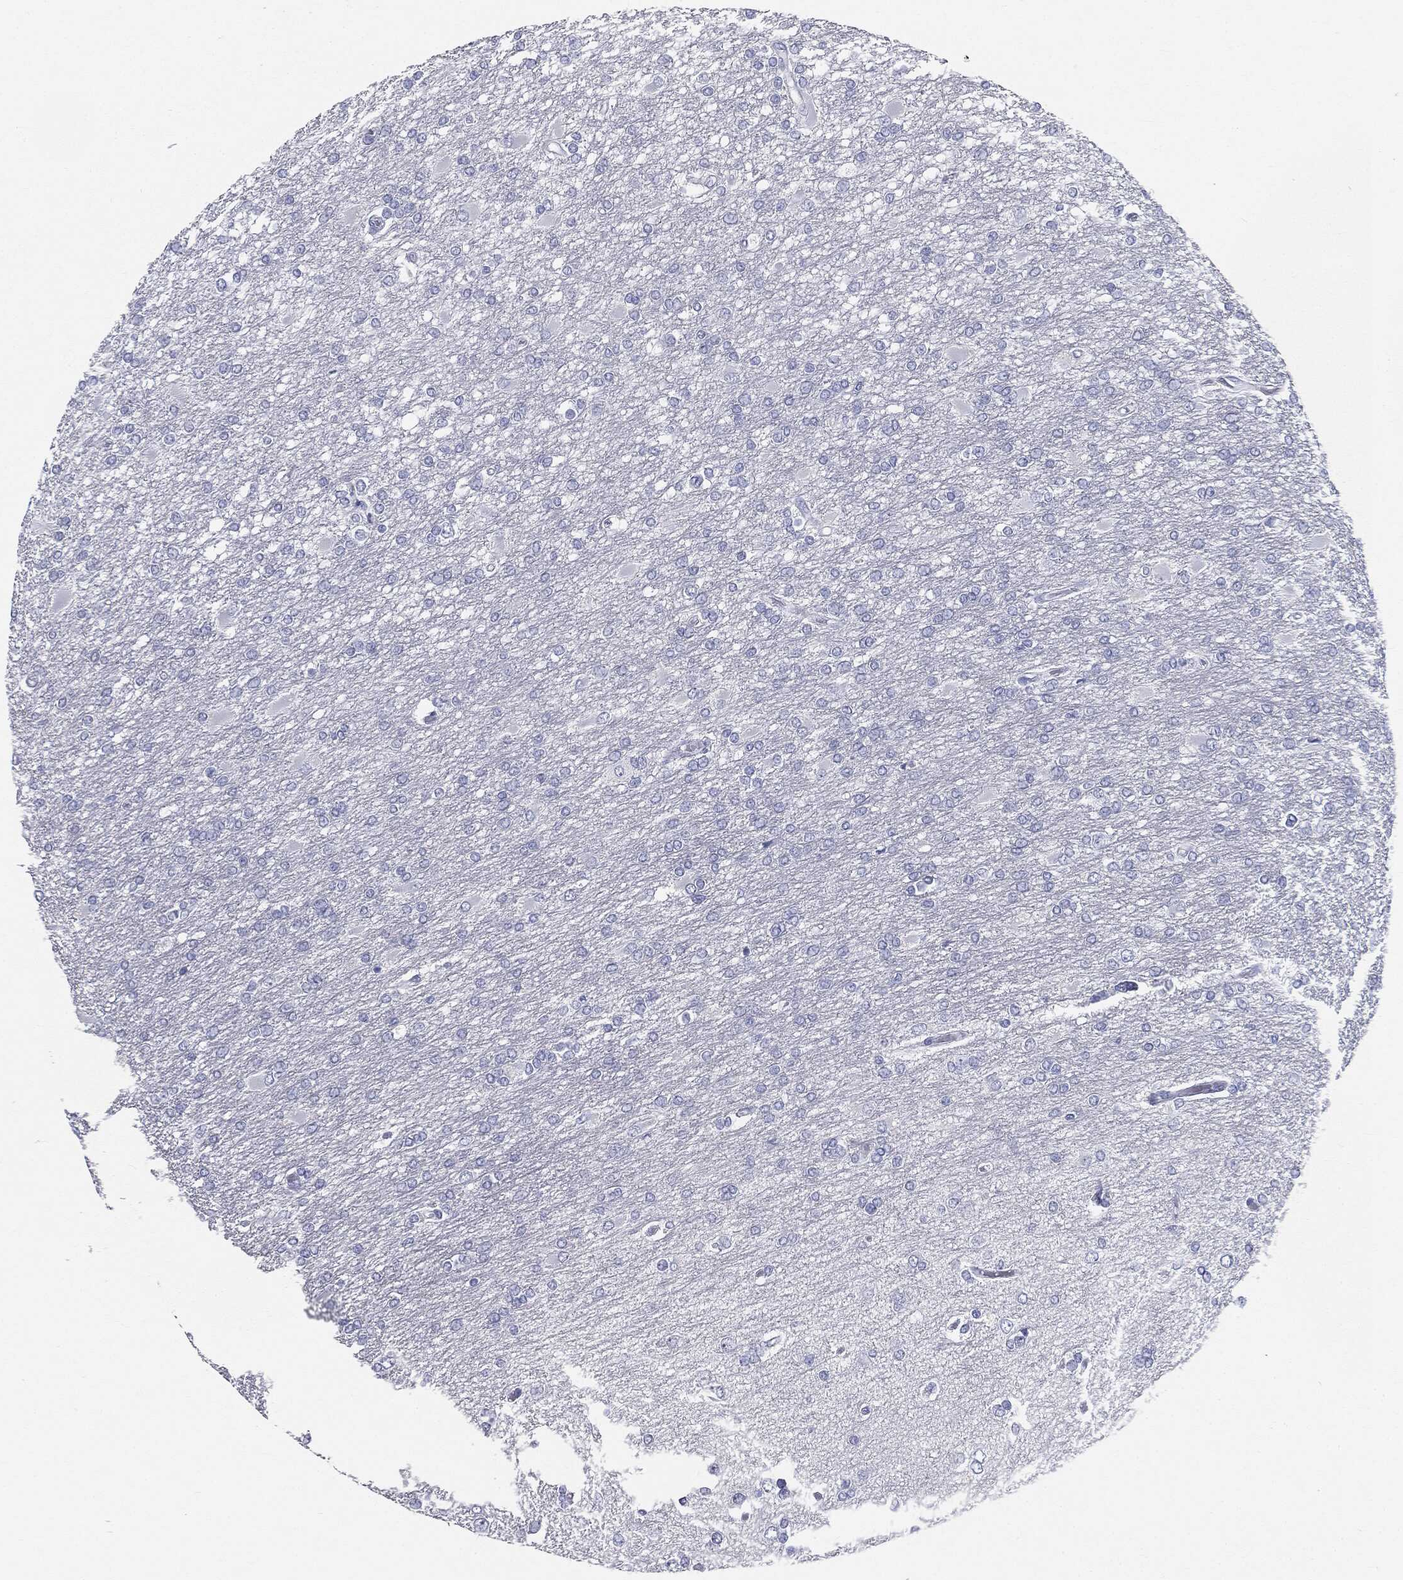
{"staining": {"intensity": "negative", "quantity": "none", "location": "none"}, "tissue": "glioma", "cell_type": "Tumor cells", "image_type": "cancer", "snomed": [{"axis": "morphology", "description": "Glioma, malignant, High grade"}, {"axis": "topography", "description": "Cerebral cortex"}], "caption": "A photomicrograph of high-grade glioma (malignant) stained for a protein exhibits no brown staining in tumor cells. (DAB (3,3'-diaminobenzidine) IHC with hematoxylin counter stain).", "gene": "CUZD1", "patient": {"sex": "male", "age": 79}}